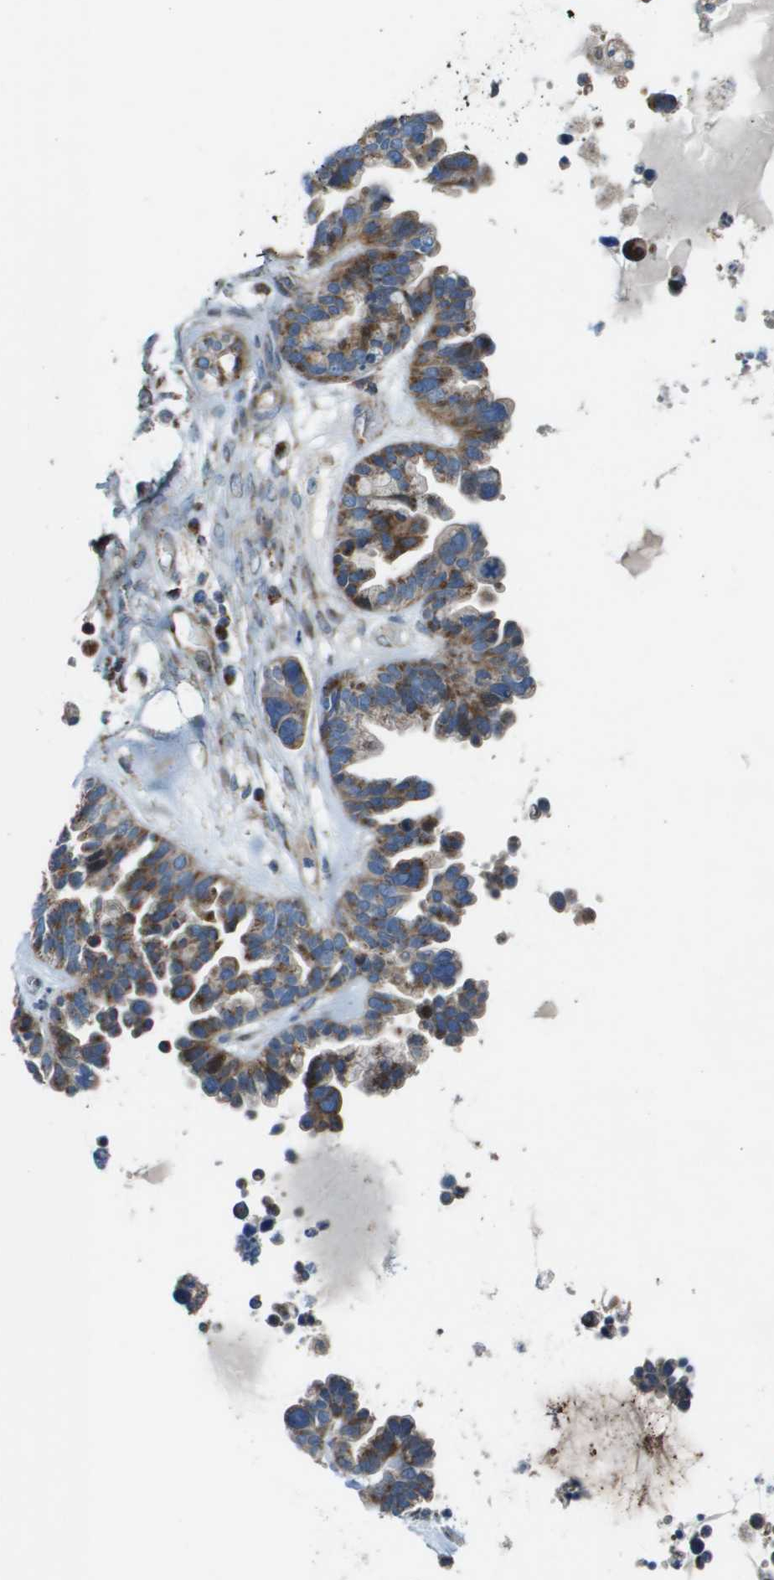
{"staining": {"intensity": "moderate", "quantity": ">75%", "location": "cytoplasmic/membranous"}, "tissue": "ovarian cancer", "cell_type": "Tumor cells", "image_type": "cancer", "snomed": [{"axis": "morphology", "description": "Cystadenocarcinoma, serous, NOS"}, {"axis": "topography", "description": "Ovary"}], "caption": "Ovarian cancer (serous cystadenocarcinoma) was stained to show a protein in brown. There is medium levels of moderate cytoplasmic/membranous expression in about >75% of tumor cells.", "gene": "MGAT3", "patient": {"sex": "female", "age": 56}}